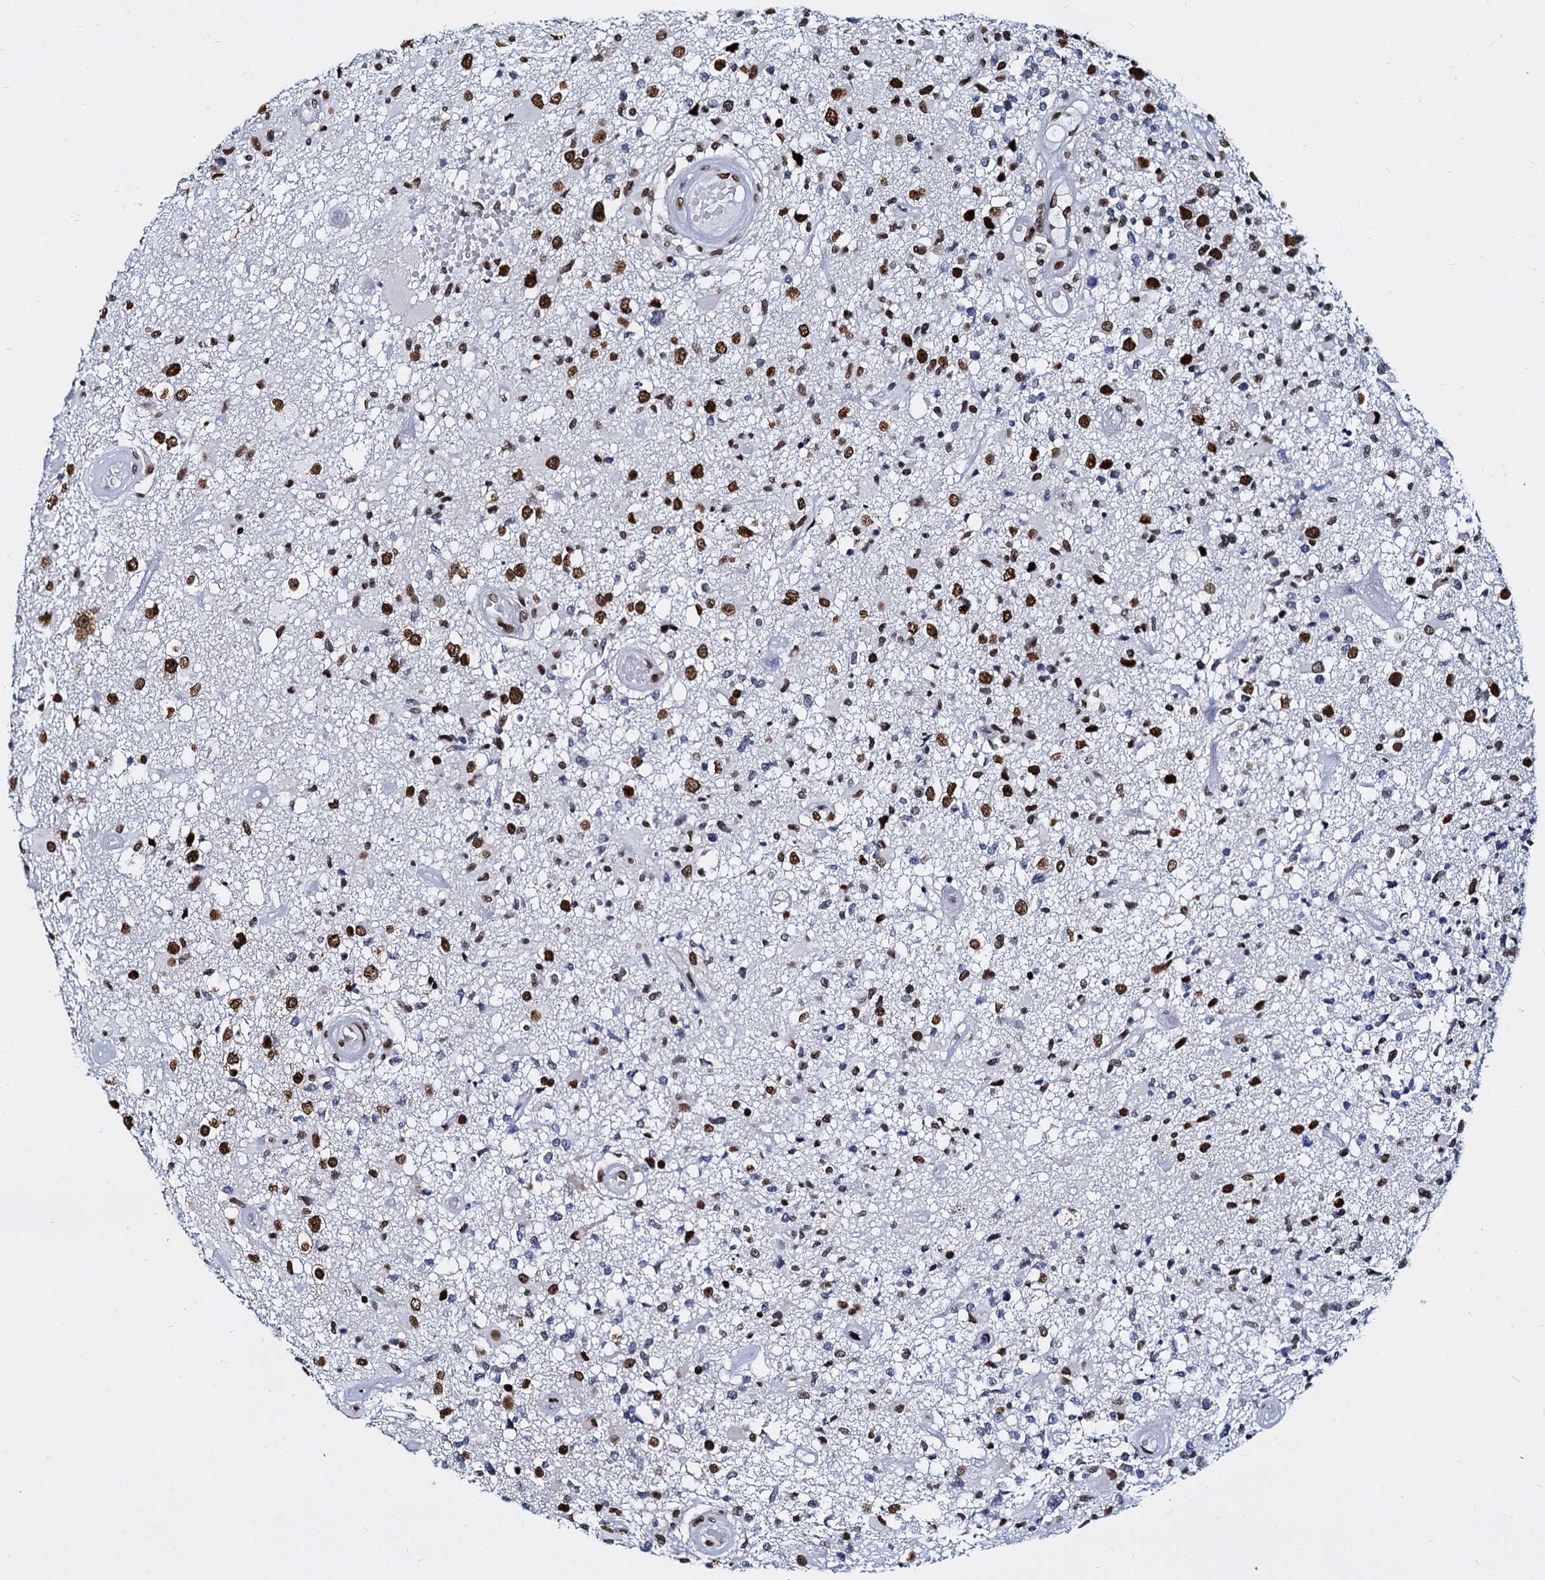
{"staining": {"intensity": "strong", "quantity": "25%-75%", "location": "nuclear"}, "tissue": "glioma", "cell_type": "Tumor cells", "image_type": "cancer", "snomed": [{"axis": "morphology", "description": "Glioma, malignant, High grade"}, {"axis": "morphology", "description": "Glioblastoma, NOS"}, {"axis": "topography", "description": "Brain"}], "caption": "An immunohistochemistry (IHC) image of neoplastic tissue is shown. Protein staining in brown labels strong nuclear positivity in glioblastoma within tumor cells. The staining was performed using DAB, with brown indicating positive protein expression. Nuclei are stained blue with hematoxylin.", "gene": "CMAS", "patient": {"sex": "male", "age": 60}}